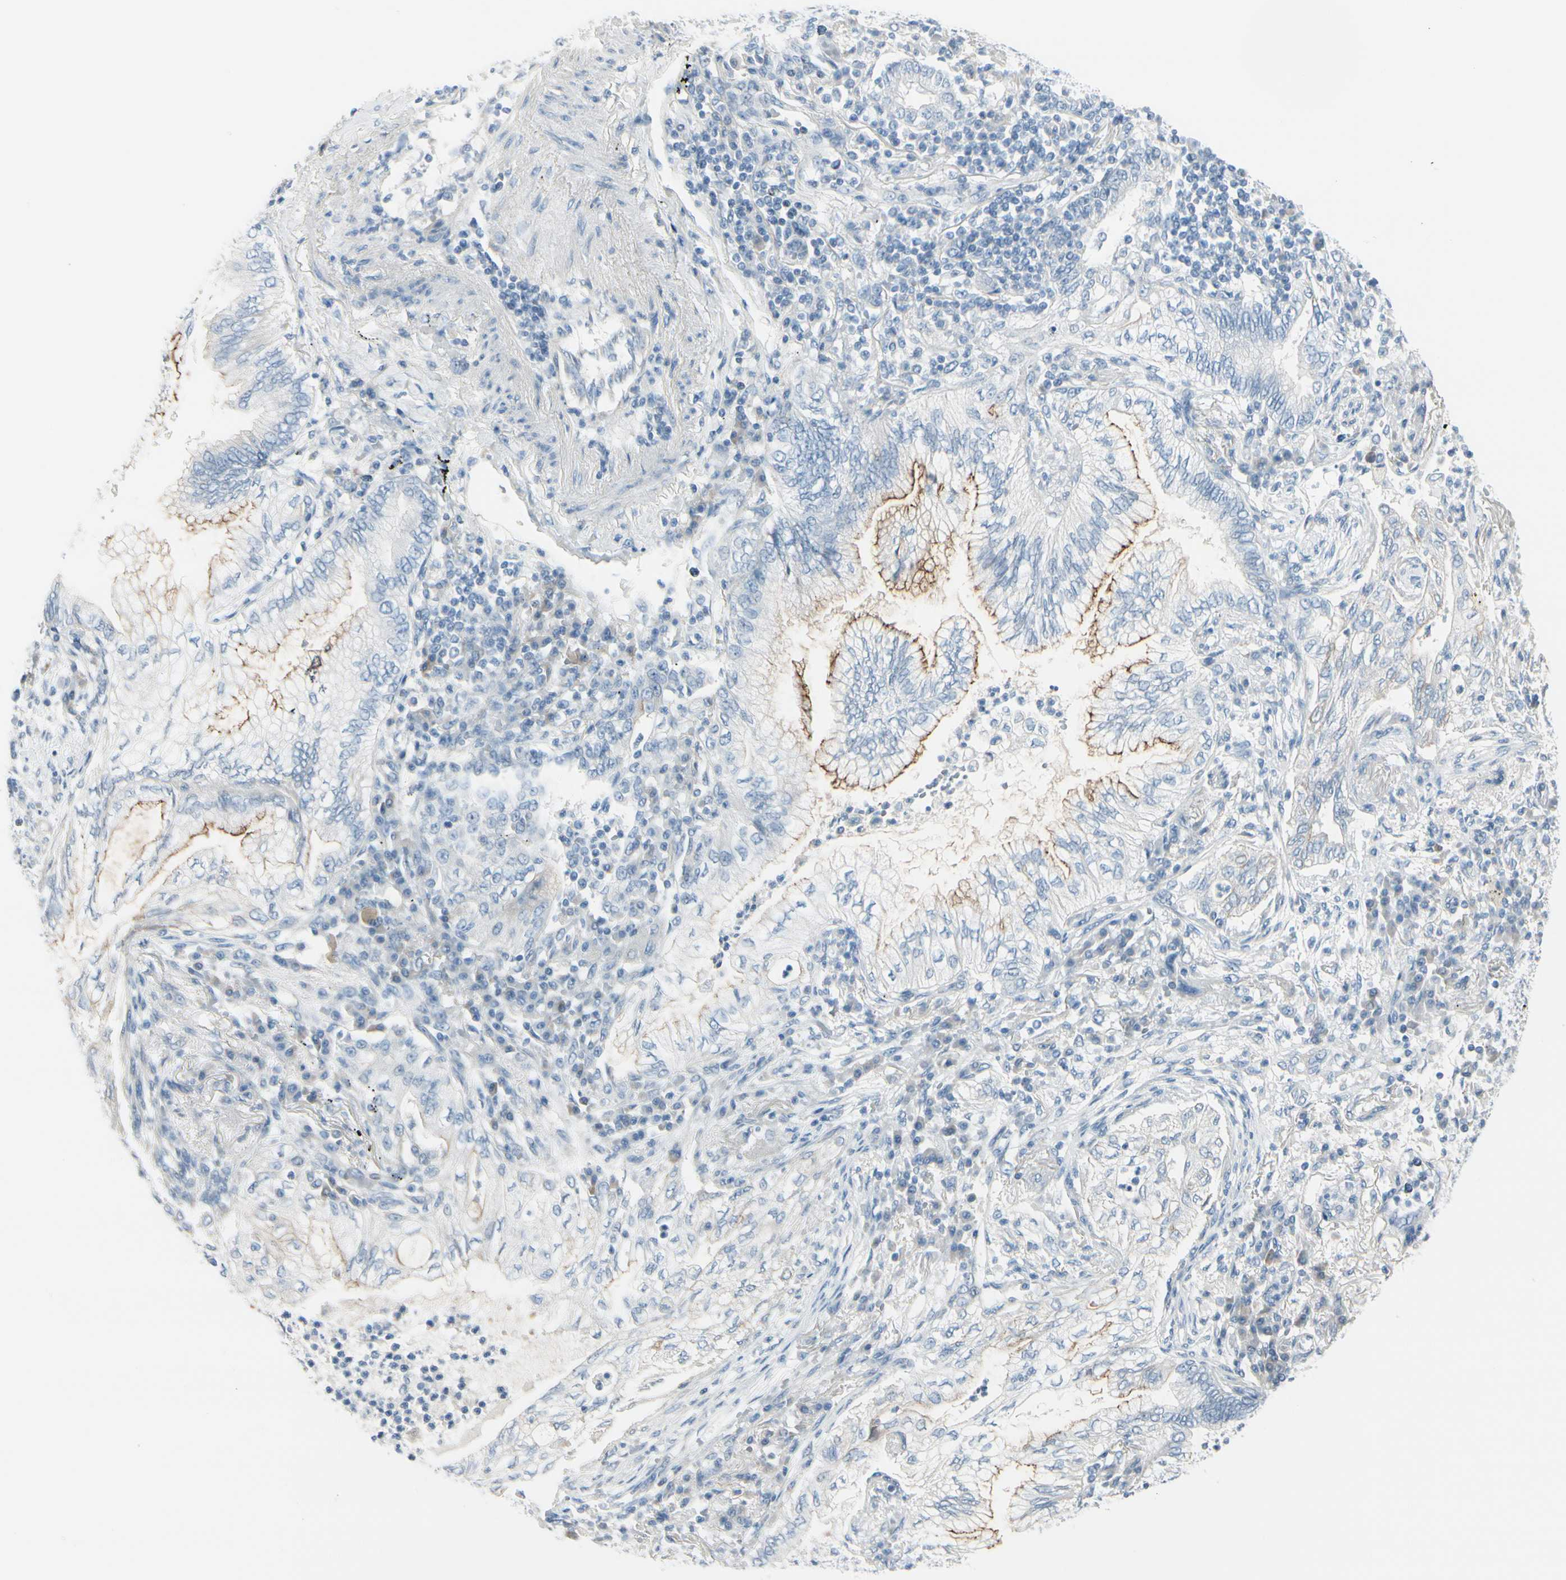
{"staining": {"intensity": "moderate", "quantity": "<25%", "location": "cytoplasmic/membranous"}, "tissue": "lung cancer", "cell_type": "Tumor cells", "image_type": "cancer", "snomed": [{"axis": "morphology", "description": "Normal tissue, NOS"}, {"axis": "morphology", "description": "Adenocarcinoma, NOS"}, {"axis": "topography", "description": "Bronchus"}, {"axis": "topography", "description": "Lung"}], "caption": "Protein staining reveals moderate cytoplasmic/membranous expression in about <25% of tumor cells in adenocarcinoma (lung). Using DAB (3,3'-diaminobenzidine) (brown) and hematoxylin (blue) stains, captured at high magnification using brightfield microscopy.", "gene": "CDHR5", "patient": {"sex": "female", "age": 70}}